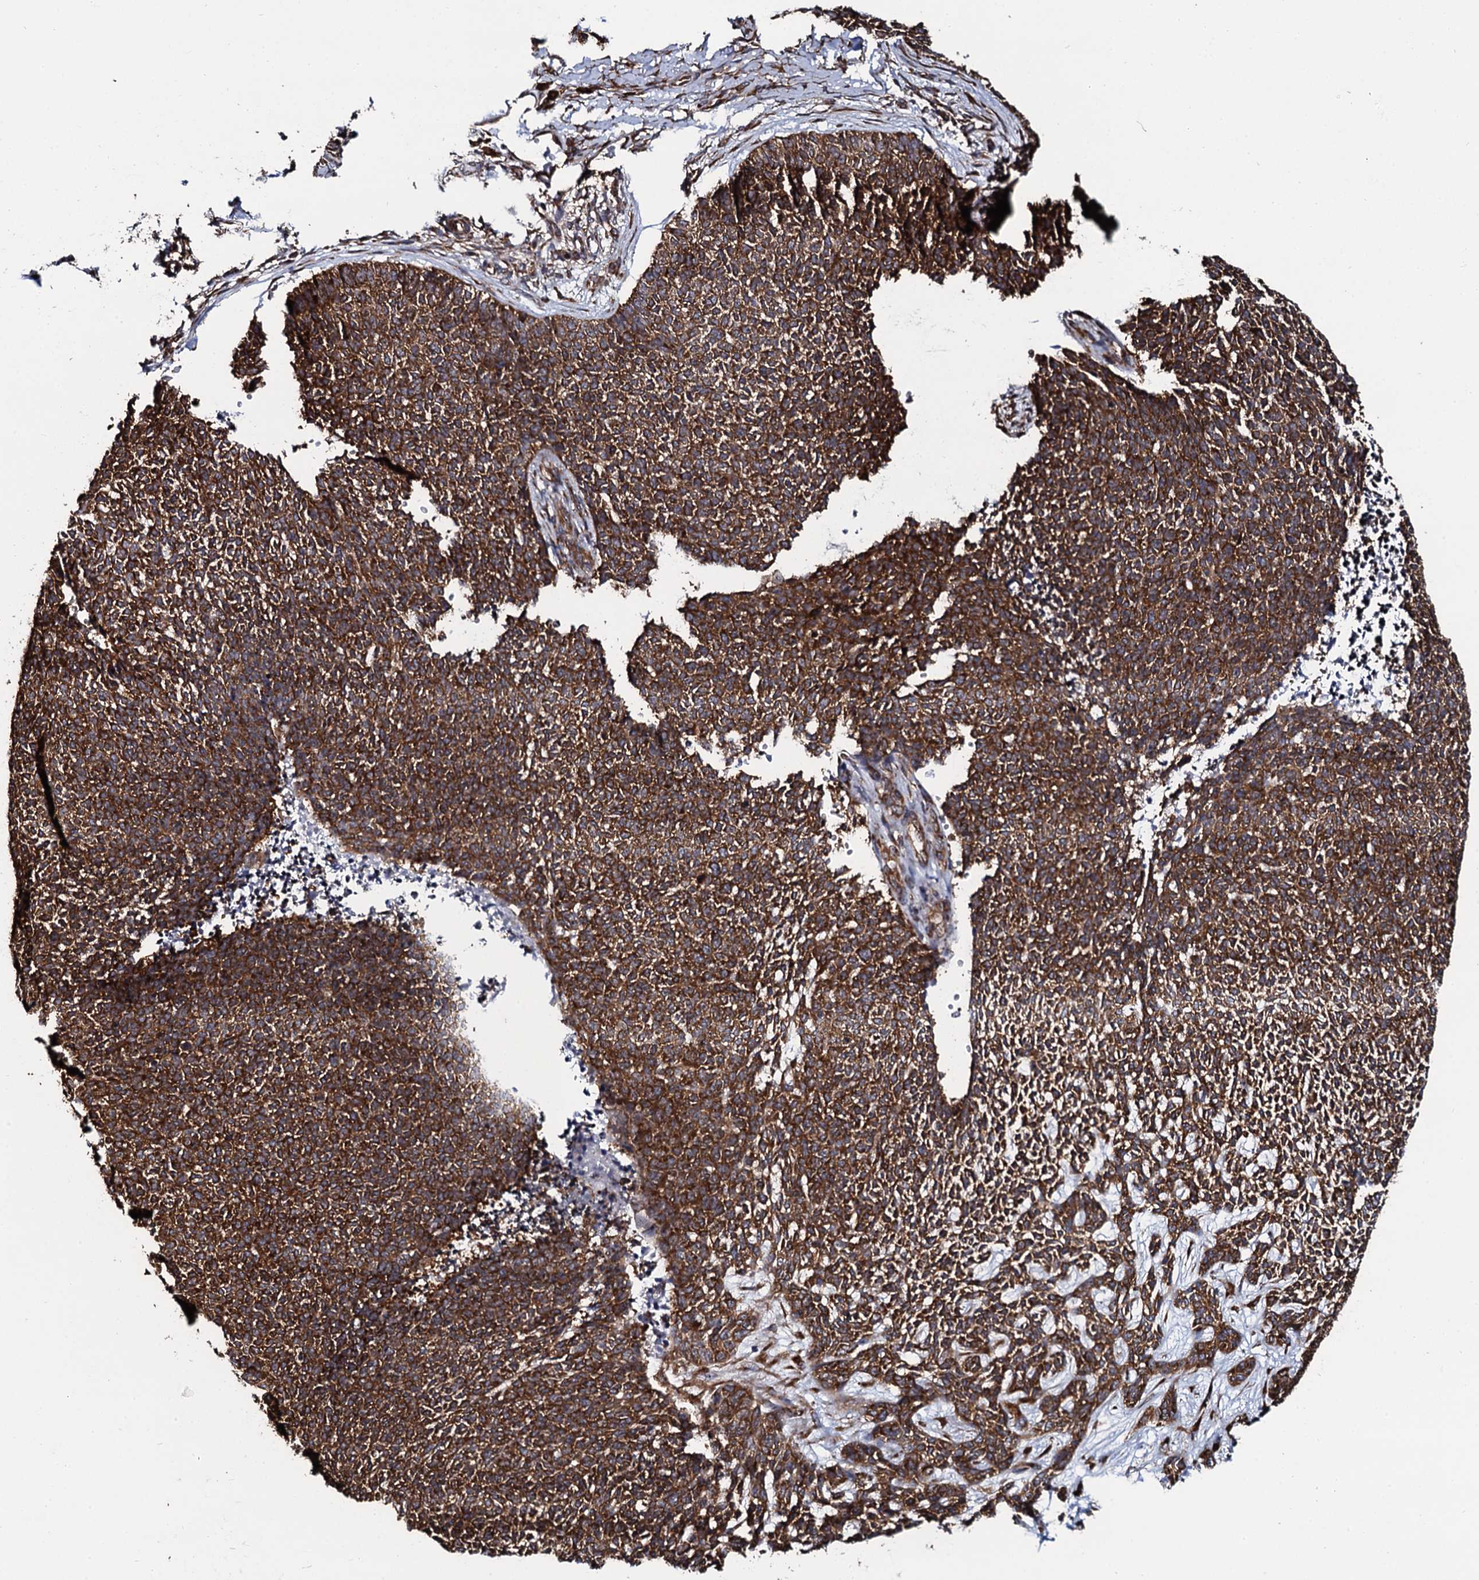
{"staining": {"intensity": "strong", "quantity": ">75%", "location": "cytoplasmic/membranous"}, "tissue": "skin cancer", "cell_type": "Tumor cells", "image_type": "cancer", "snomed": [{"axis": "morphology", "description": "Basal cell carcinoma"}, {"axis": "topography", "description": "Skin"}], "caption": "Immunohistochemical staining of skin basal cell carcinoma demonstrates strong cytoplasmic/membranous protein staining in approximately >75% of tumor cells.", "gene": "SPTY2D1", "patient": {"sex": "female", "age": 84}}